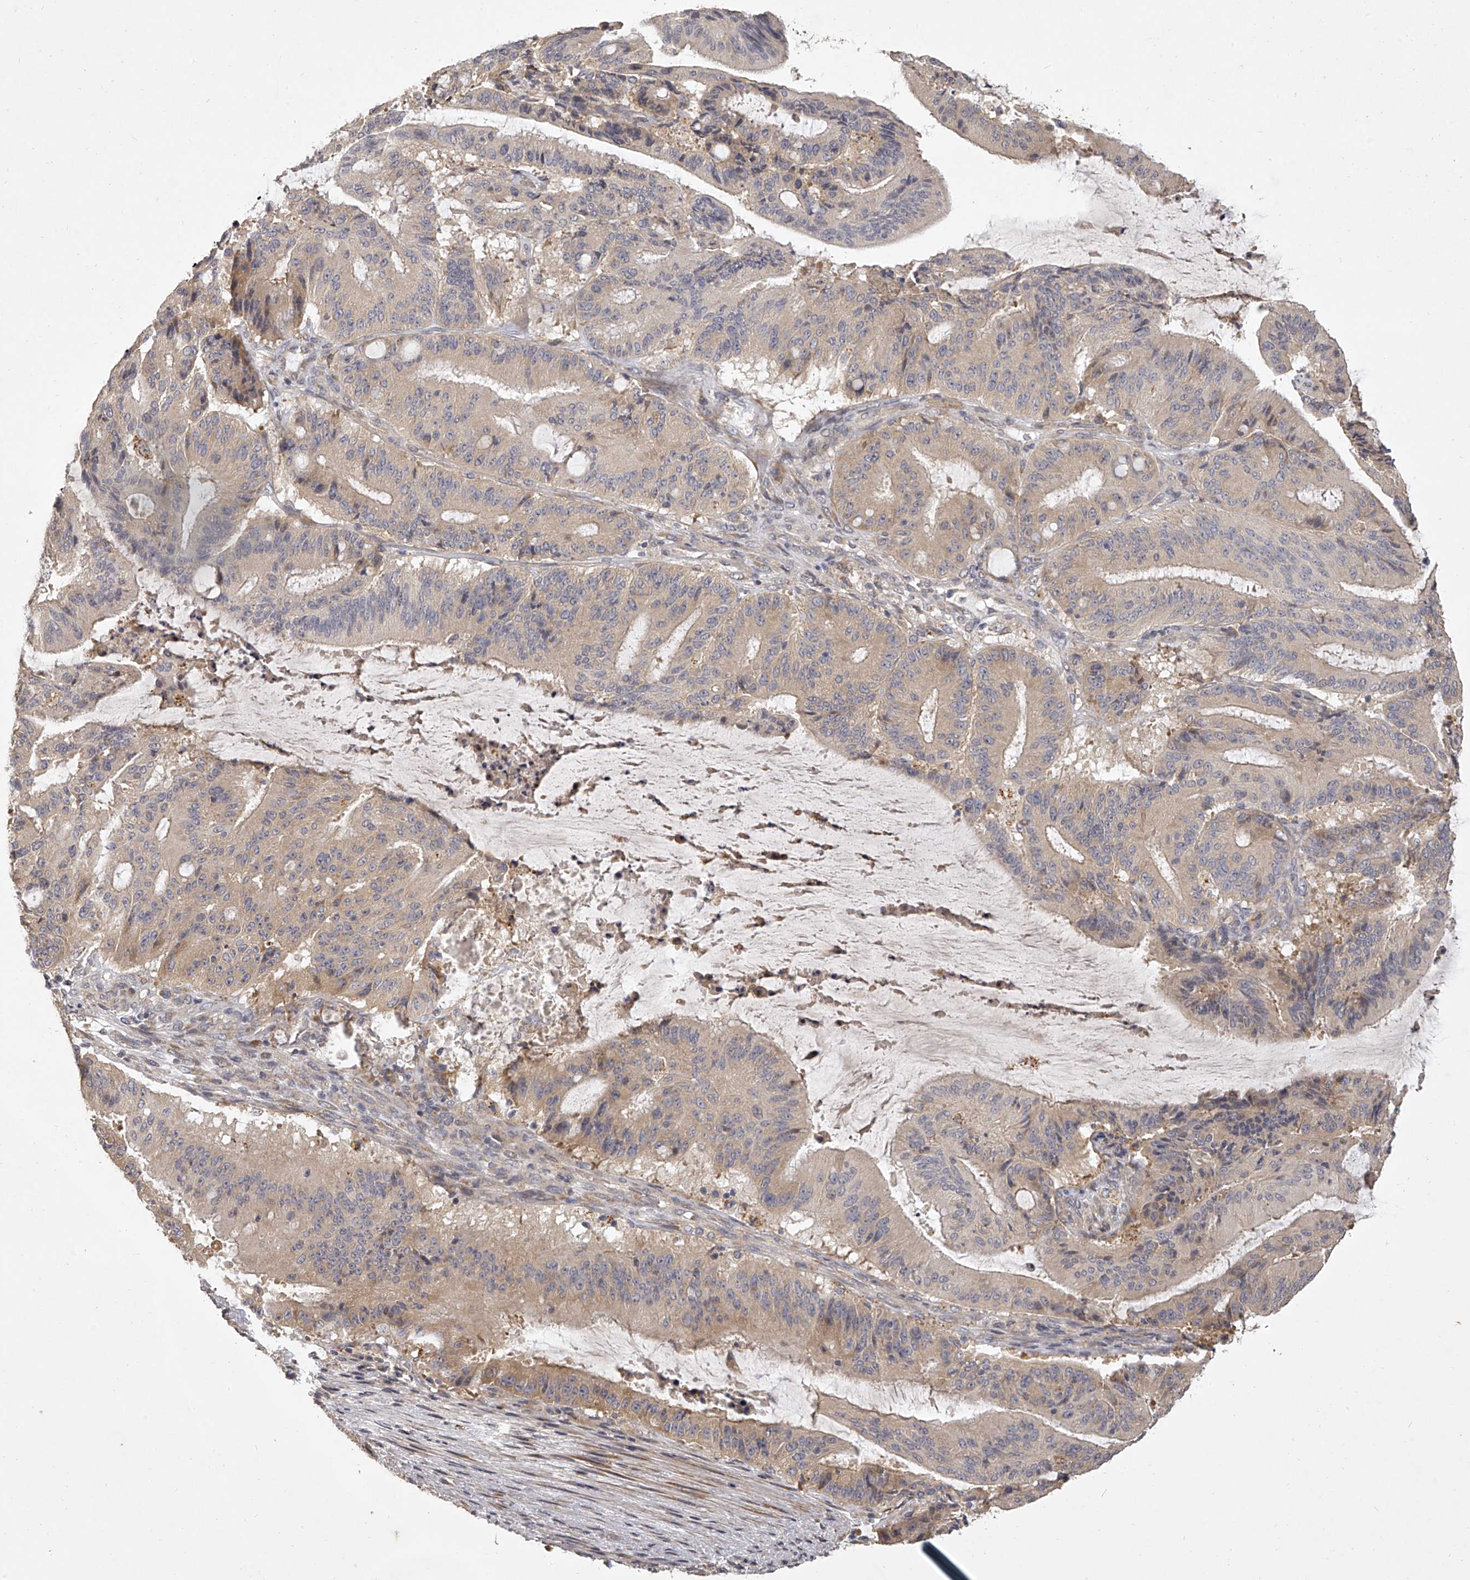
{"staining": {"intensity": "weak", "quantity": "25%-75%", "location": "cytoplasmic/membranous"}, "tissue": "liver cancer", "cell_type": "Tumor cells", "image_type": "cancer", "snomed": [{"axis": "morphology", "description": "Normal tissue, NOS"}, {"axis": "morphology", "description": "Cholangiocarcinoma"}, {"axis": "topography", "description": "Liver"}, {"axis": "topography", "description": "Peripheral nerve tissue"}], "caption": "About 25%-75% of tumor cells in cholangiocarcinoma (liver) exhibit weak cytoplasmic/membranous protein staining as visualized by brown immunohistochemical staining.", "gene": "DOCK9", "patient": {"sex": "female", "age": 73}}